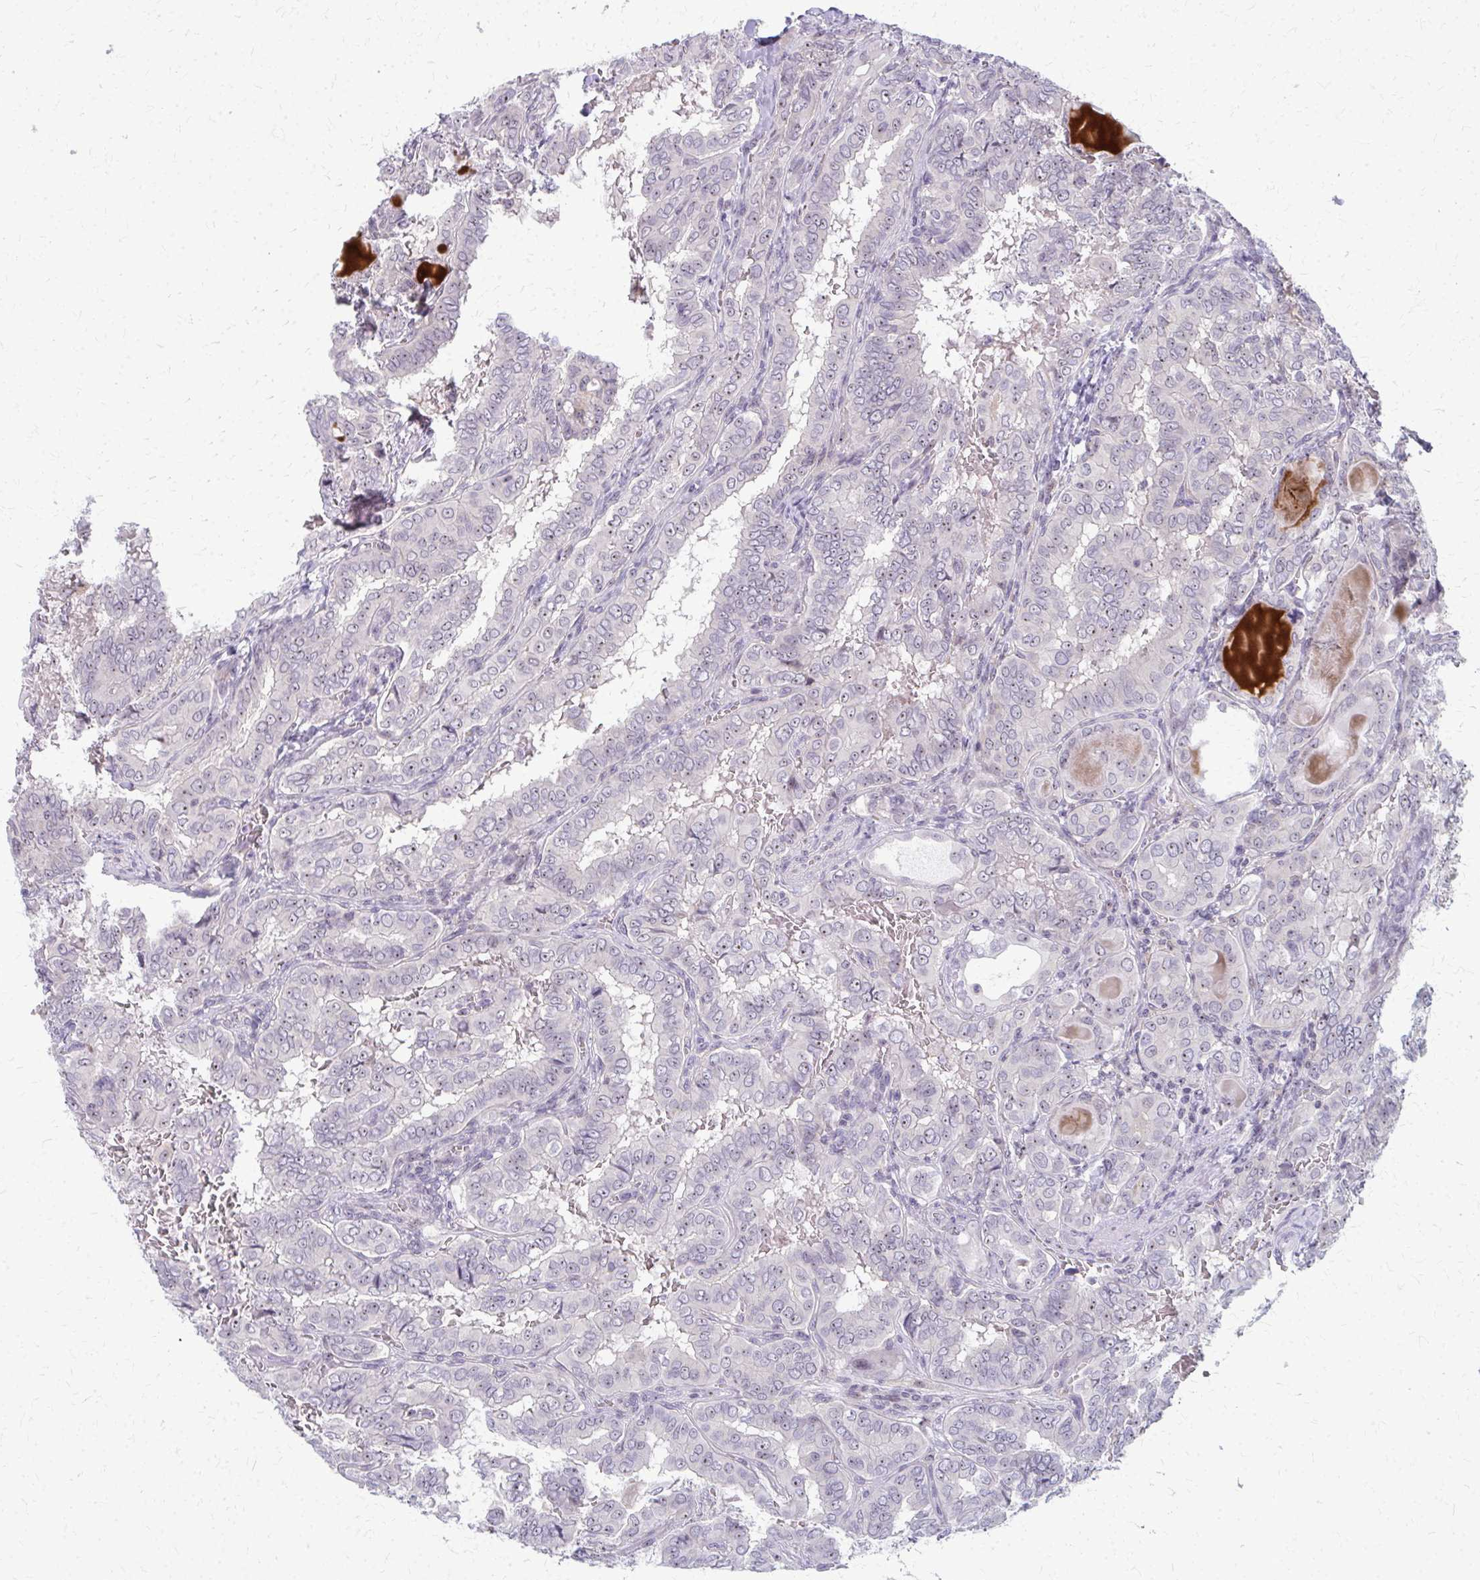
{"staining": {"intensity": "negative", "quantity": "none", "location": "none"}, "tissue": "thyroid cancer", "cell_type": "Tumor cells", "image_type": "cancer", "snomed": [{"axis": "morphology", "description": "Papillary adenocarcinoma, NOS"}, {"axis": "topography", "description": "Thyroid gland"}], "caption": "A photomicrograph of papillary adenocarcinoma (thyroid) stained for a protein reveals no brown staining in tumor cells.", "gene": "NUDT16", "patient": {"sex": "female", "age": 46}}